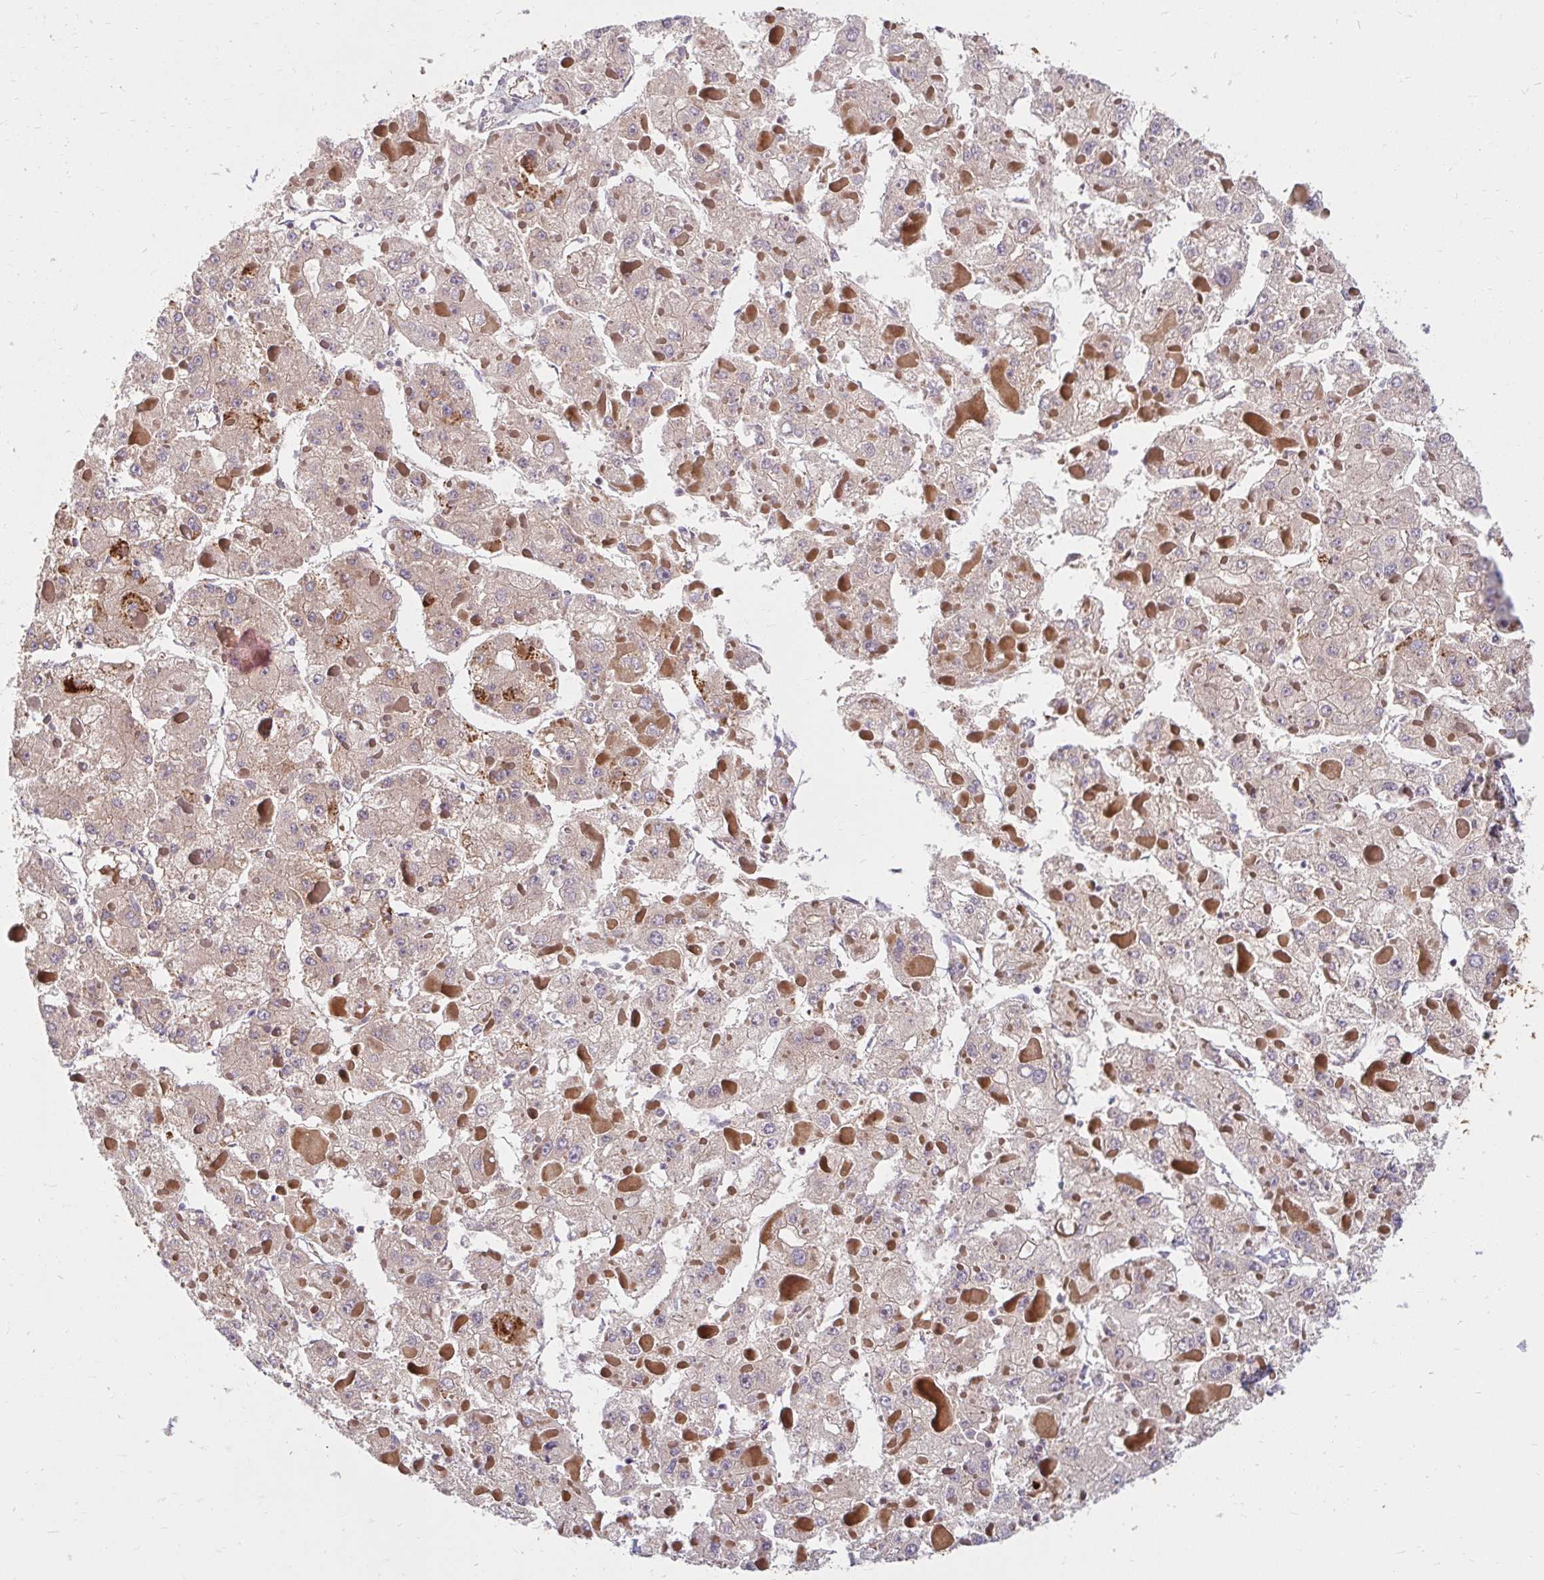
{"staining": {"intensity": "negative", "quantity": "none", "location": "none"}, "tissue": "liver cancer", "cell_type": "Tumor cells", "image_type": "cancer", "snomed": [{"axis": "morphology", "description": "Carcinoma, Hepatocellular, NOS"}, {"axis": "topography", "description": "Liver"}], "caption": "The image reveals no significant staining in tumor cells of liver cancer (hepatocellular carcinoma).", "gene": "BTF3", "patient": {"sex": "female", "age": 73}}